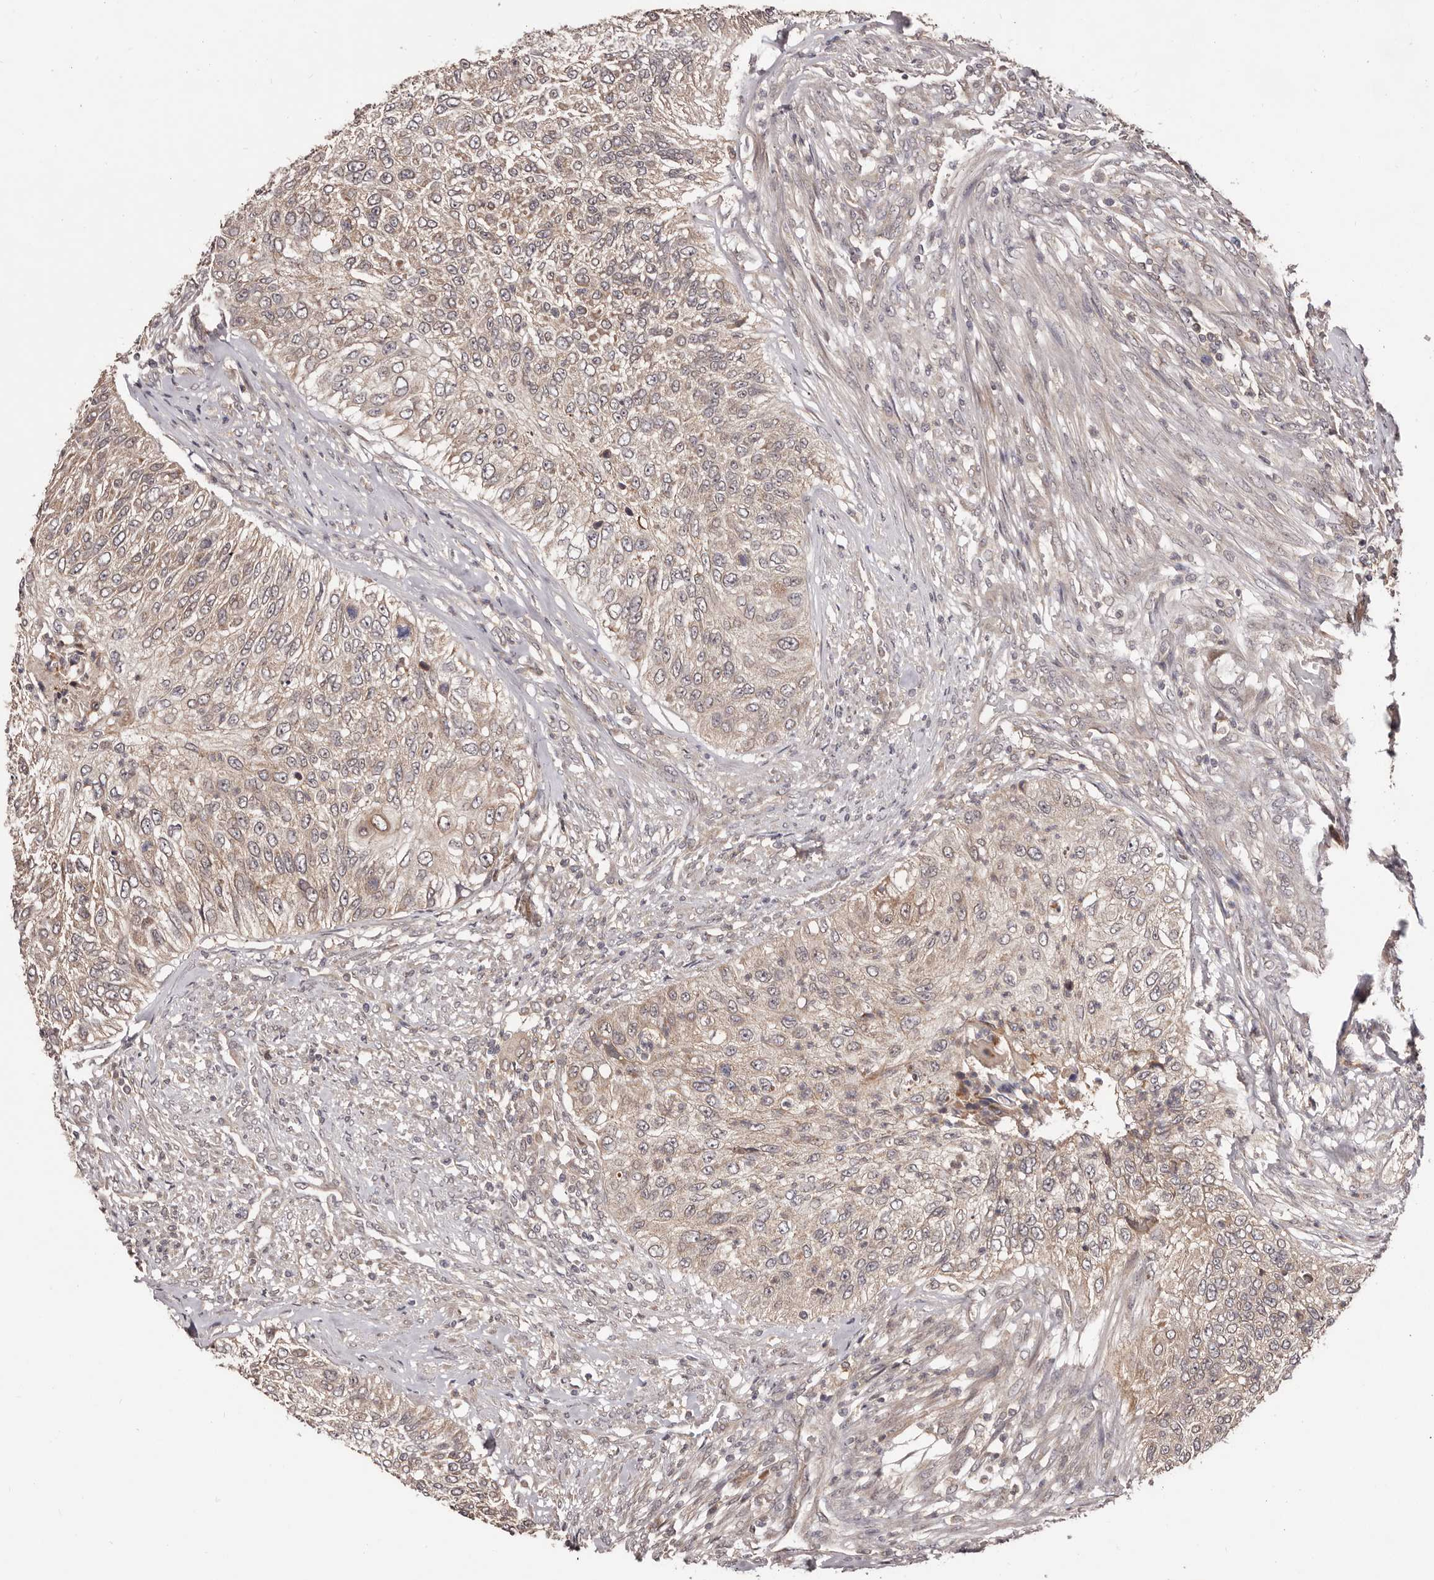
{"staining": {"intensity": "weak", "quantity": ">75%", "location": "cytoplasmic/membranous"}, "tissue": "urothelial cancer", "cell_type": "Tumor cells", "image_type": "cancer", "snomed": [{"axis": "morphology", "description": "Urothelial carcinoma, High grade"}, {"axis": "topography", "description": "Urinary bladder"}], "caption": "A photomicrograph of human urothelial cancer stained for a protein displays weak cytoplasmic/membranous brown staining in tumor cells.", "gene": "MDP1", "patient": {"sex": "female", "age": 60}}